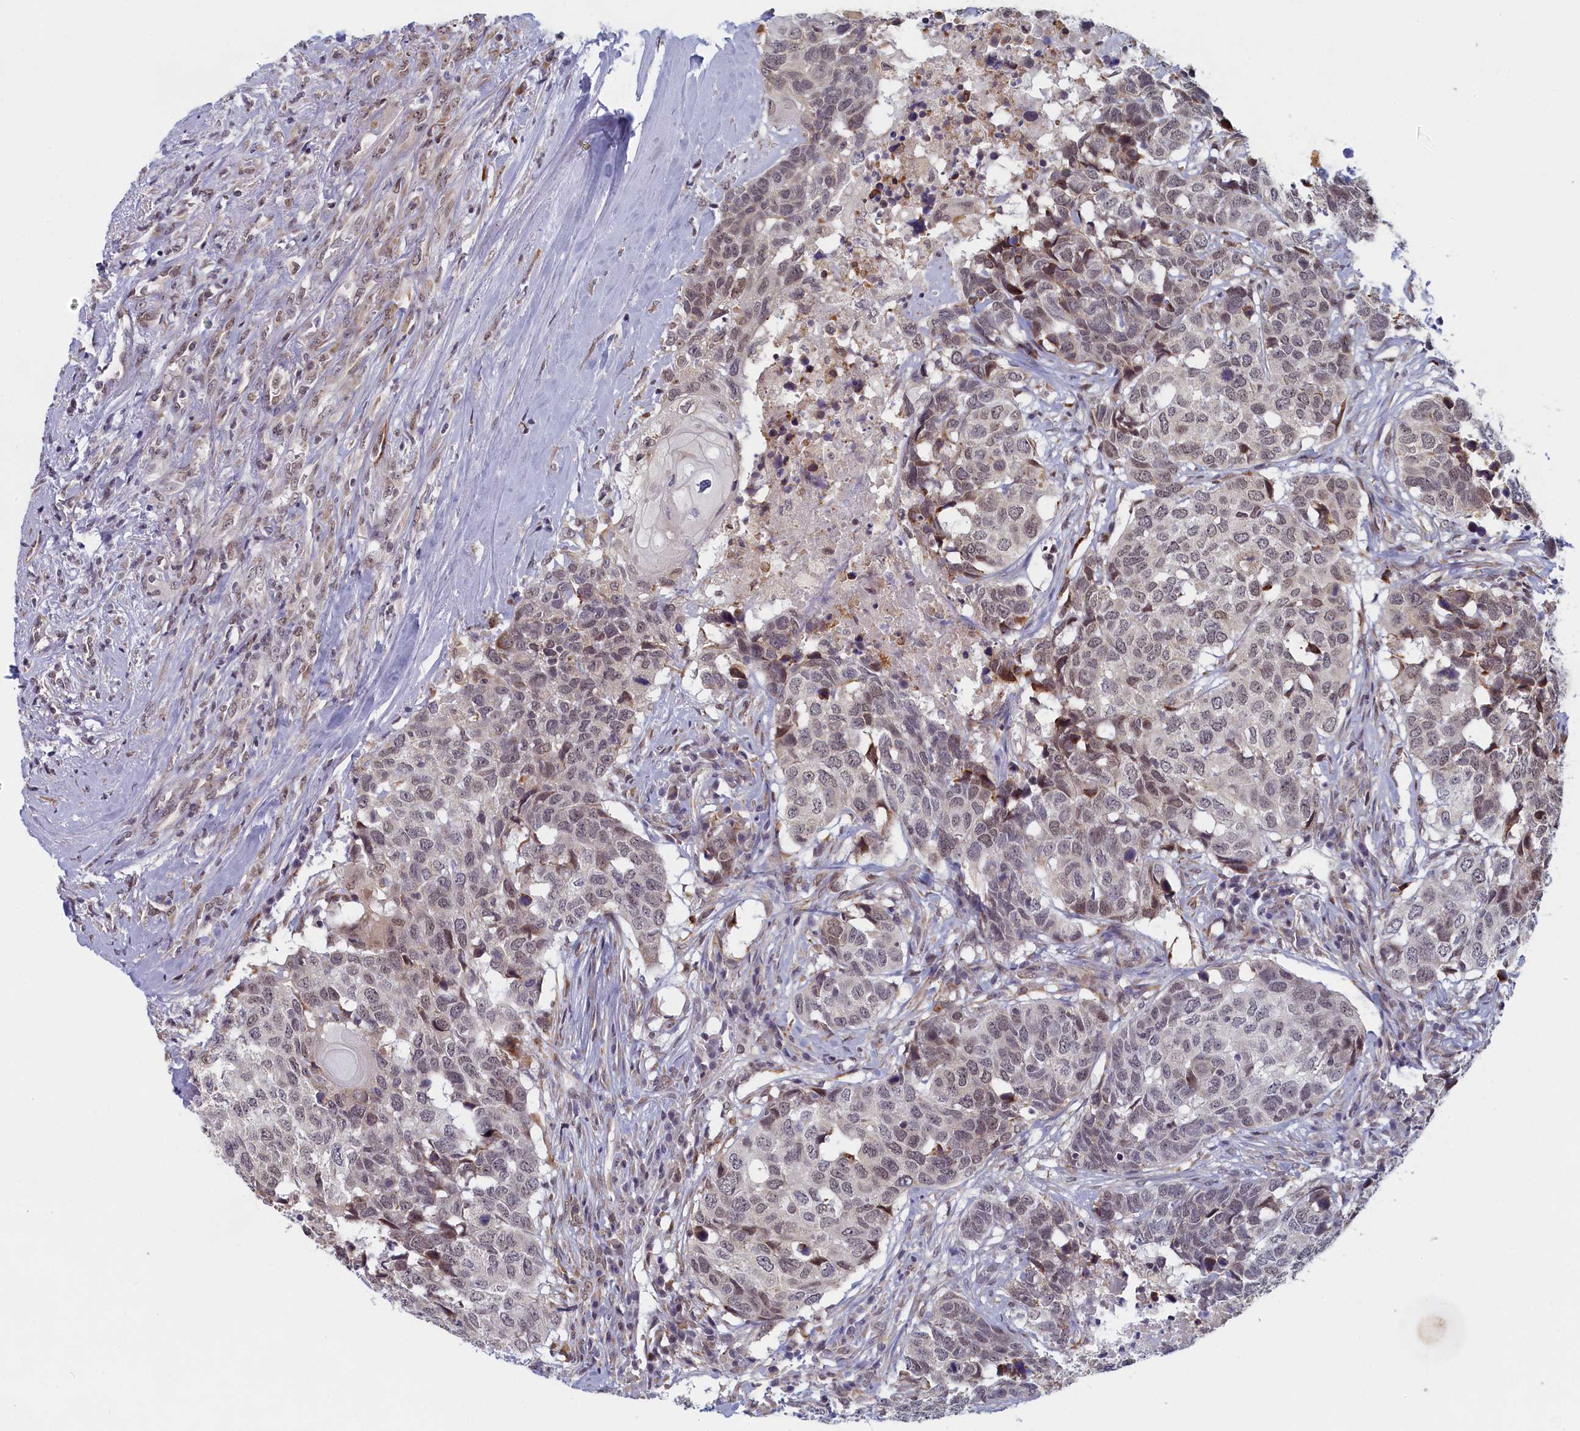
{"staining": {"intensity": "moderate", "quantity": "<25%", "location": "cytoplasmic/membranous"}, "tissue": "head and neck cancer", "cell_type": "Tumor cells", "image_type": "cancer", "snomed": [{"axis": "morphology", "description": "Squamous cell carcinoma, NOS"}, {"axis": "topography", "description": "Head-Neck"}], "caption": "A brown stain shows moderate cytoplasmic/membranous expression of a protein in head and neck squamous cell carcinoma tumor cells. The staining was performed using DAB (3,3'-diaminobenzidine) to visualize the protein expression in brown, while the nuclei were stained in blue with hematoxylin (Magnification: 20x).", "gene": "DNAJC17", "patient": {"sex": "male", "age": 66}}